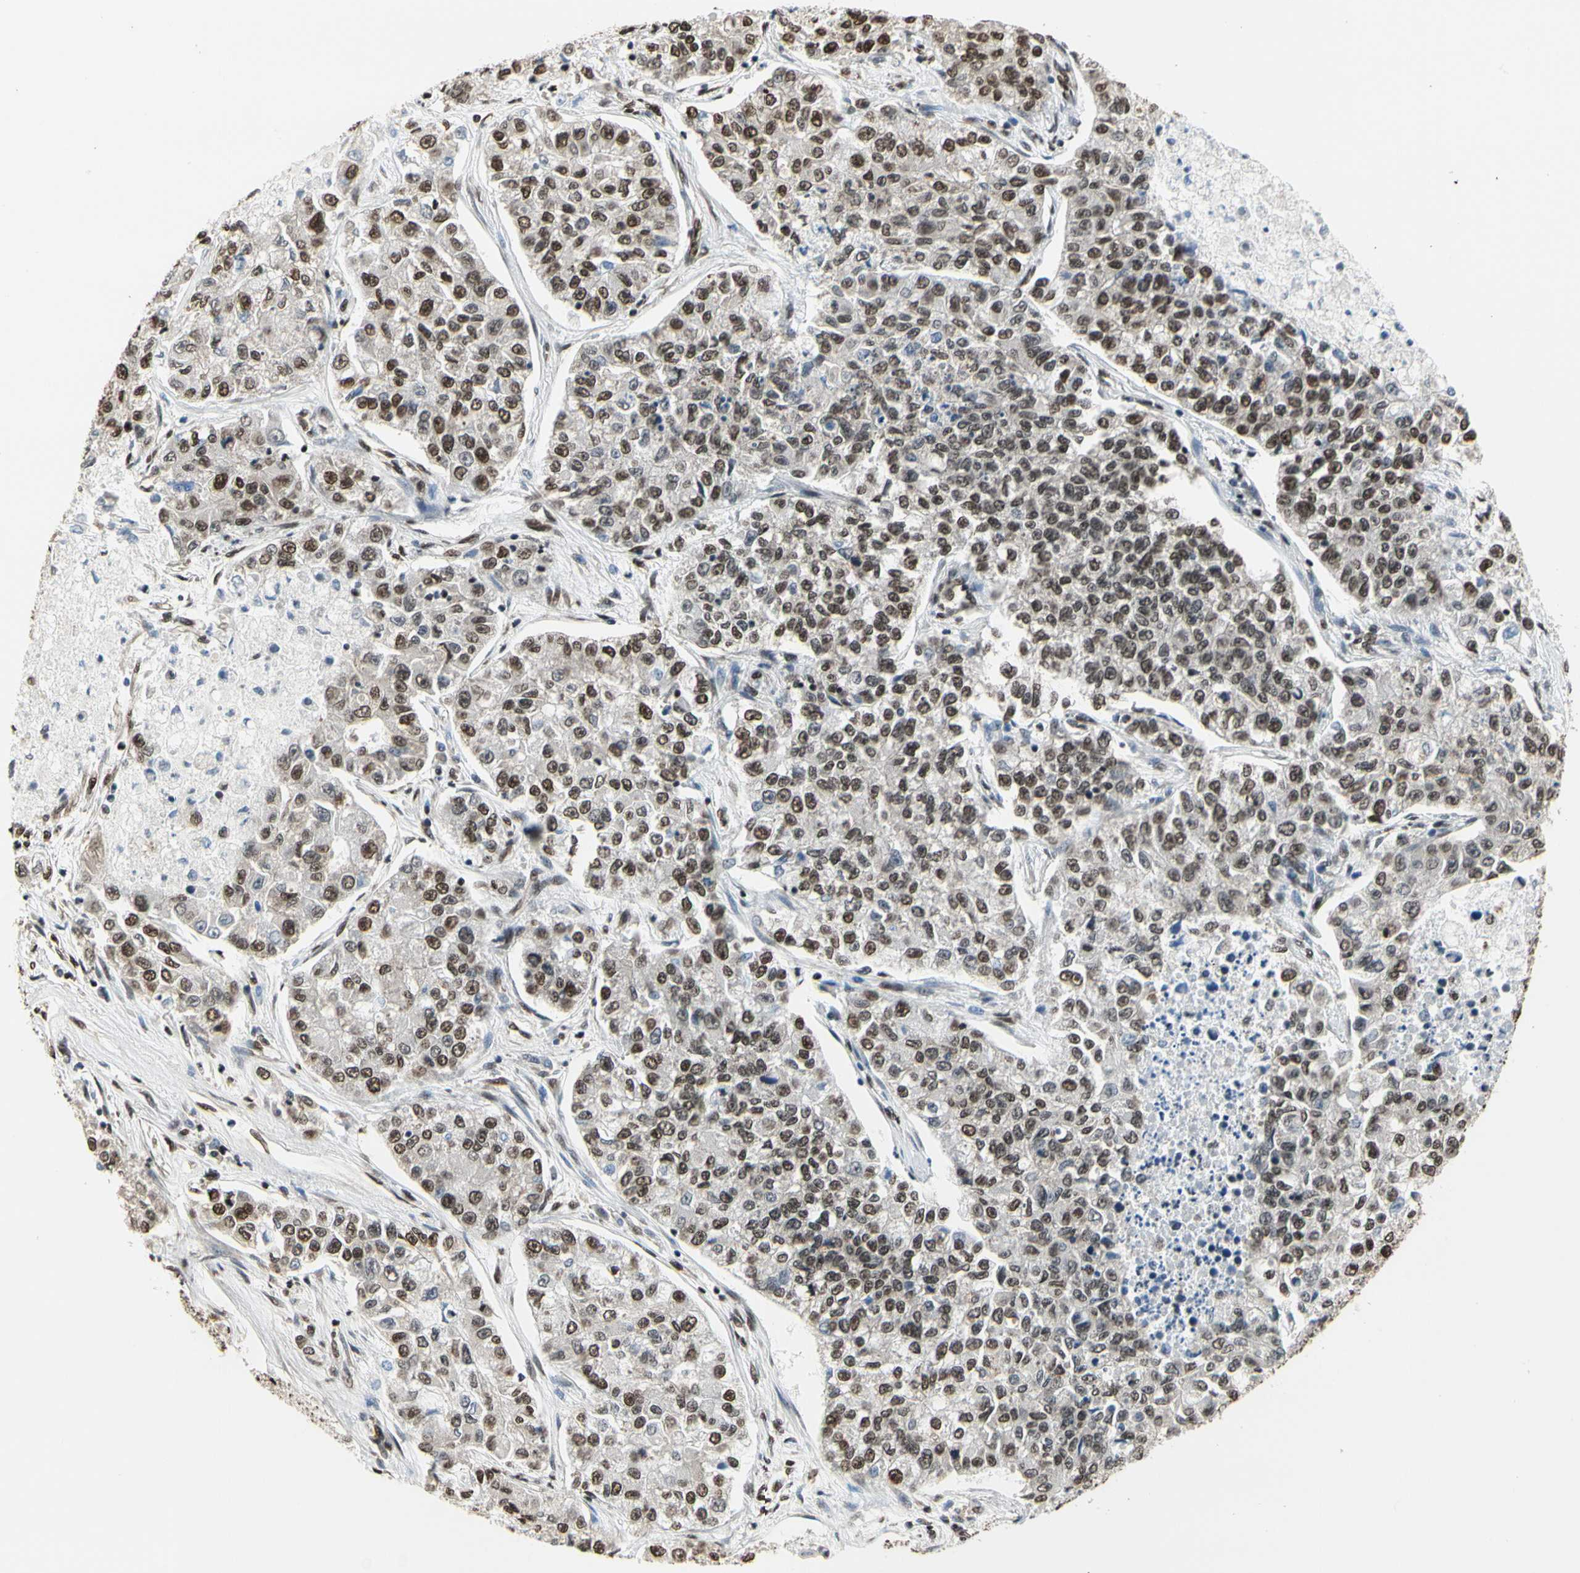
{"staining": {"intensity": "moderate", "quantity": ">75%", "location": "nuclear"}, "tissue": "lung cancer", "cell_type": "Tumor cells", "image_type": "cancer", "snomed": [{"axis": "morphology", "description": "Adenocarcinoma, NOS"}, {"axis": "topography", "description": "Lung"}], "caption": "Protein expression analysis of lung adenocarcinoma shows moderate nuclear staining in approximately >75% of tumor cells.", "gene": "HNRNPK", "patient": {"sex": "male", "age": 49}}